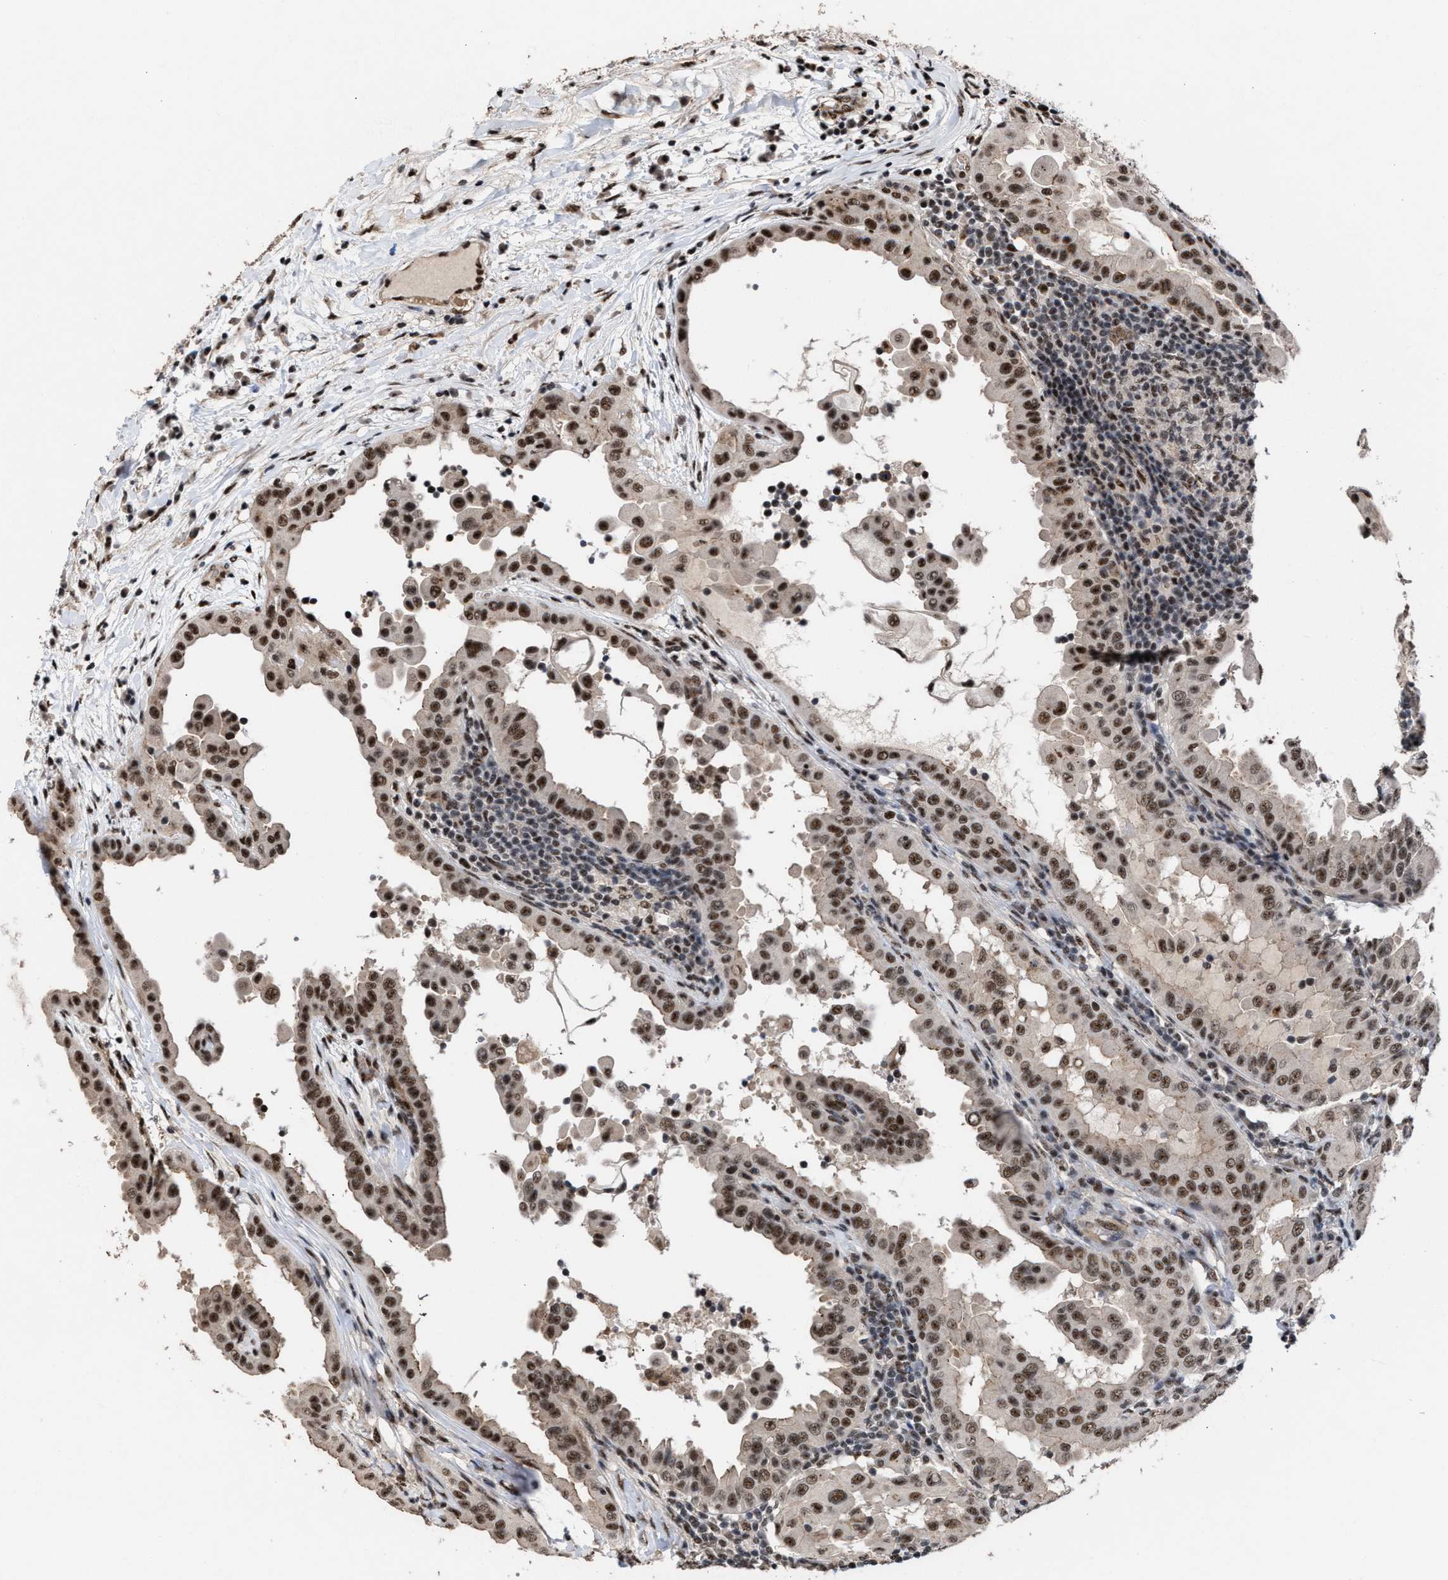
{"staining": {"intensity": "strong", "quantity": ">75%", "location": "nuclear"}, "tissue": "thyroid cancer", "cell_type": "Tumor cells", "image_type": "cancer", "snomed": [{"axis": "morphology", "description": "Papillary adenocarcinoma, NOS"}, {"axis": "topography", "description": "Thyroid gland"}], "caption": "Papillary adenocarcinoma (thyroid) stained for a protein (brown) displays strong nuclear positive expression in approximately >75% of tumor cells.", "gene": "EIF4A3", "patient": {"sex": "male", "age": 33}}